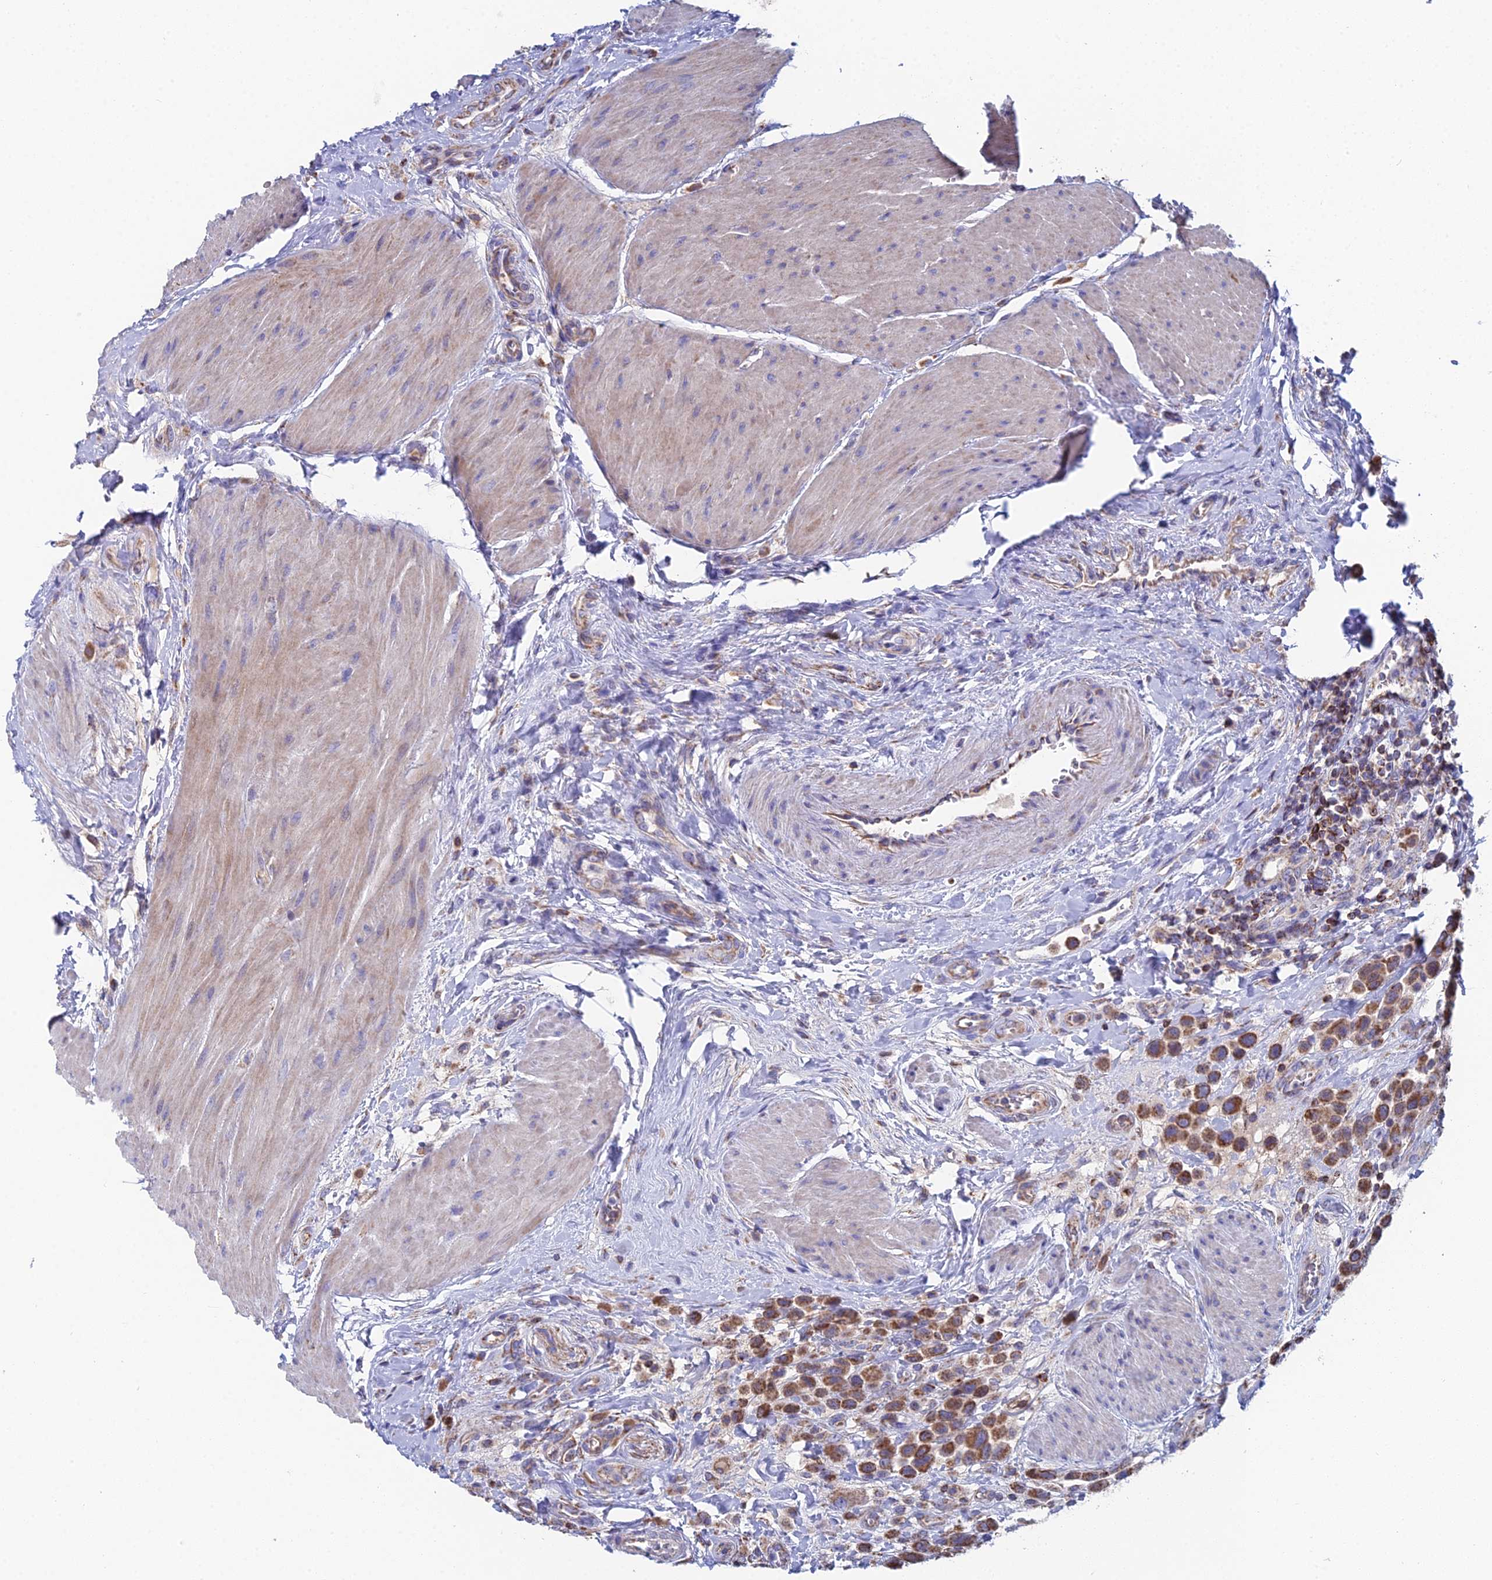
{"staining": {"intensity": "moderate", "quantity": ">75%", "location": "cytoplasmic/membranous"}, "tissue": "urothelial cancer", "cell_type": "Tumor cells", "image_type": "cancer", "snomed": [{"axis": "morphology", "description": "Urothelial carcinoma, High grade"}, {"axis": "topography", "description": "Urinary bladder"}], "caption": "This is an image of immunohistochemistry (IHC) staining of urothelial carcinoma (high-grade), which shows moderate positivity in the cytoplasmic/membranous of tumor cells.", "gene": "SPOCK2", "patient": {"sex": "male", "age": 50}}